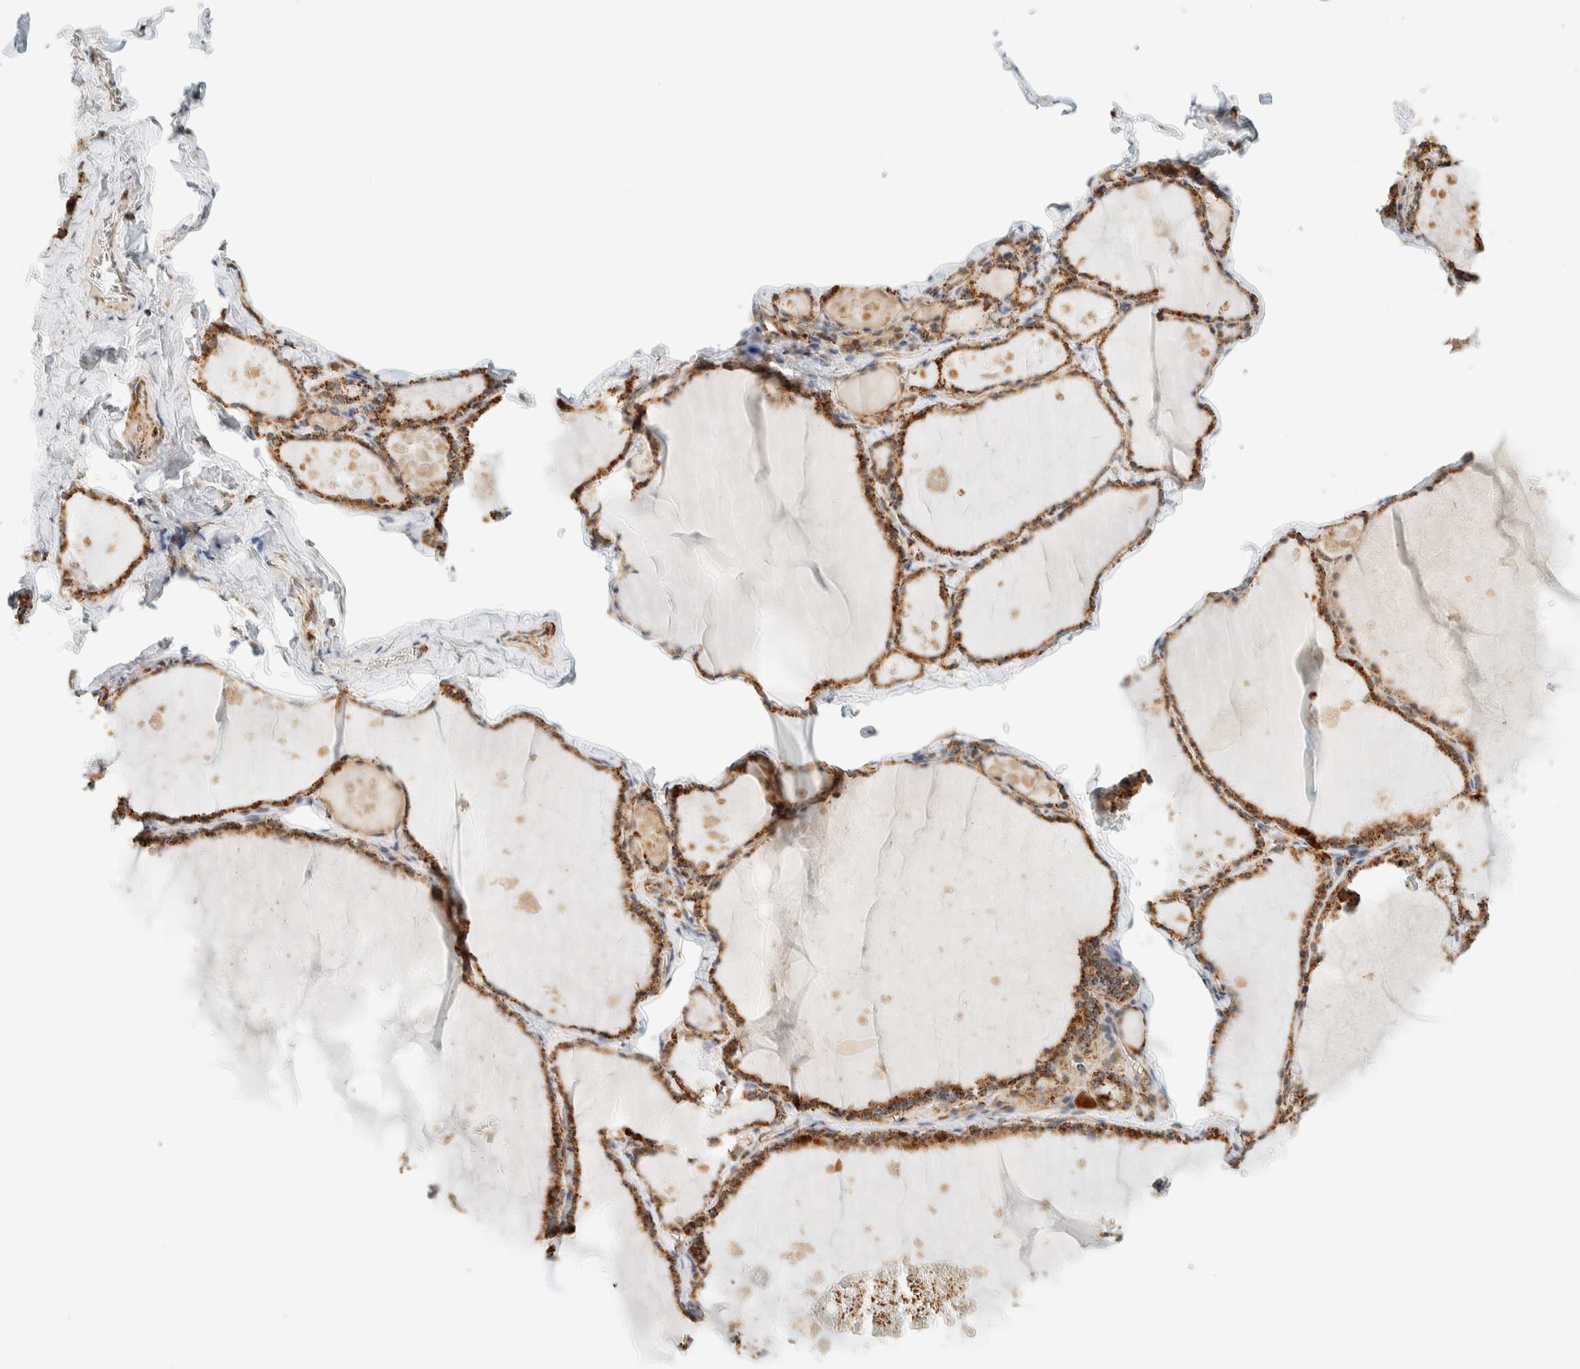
{"staining": {"intensity": "moderate", "quantity": ">75%", "location": "cytoplasmic/membranous"}, "tissue": "thyroid gland", "cell_type": "Glandular cells", "image_type": "normal", "snomed": [{"axis": "morphology", "description": "Normal tissue, NOS"}, {"axis": "topography", "description": "Thyroid gland"}], "caption": "A photomicrograph of thyroid gland stained for a protein shows moderate cytoplasmic/membranous brown staining in glandular cells. The protein of interest is stained brown, and the nuclei are stained in blue (DAB (3,3'-diaminobenzidine) IHC with brightfield microscopy, high magnification).", "gene": "KIFAP3", "patient": {"sex": "male", "age": 56}}